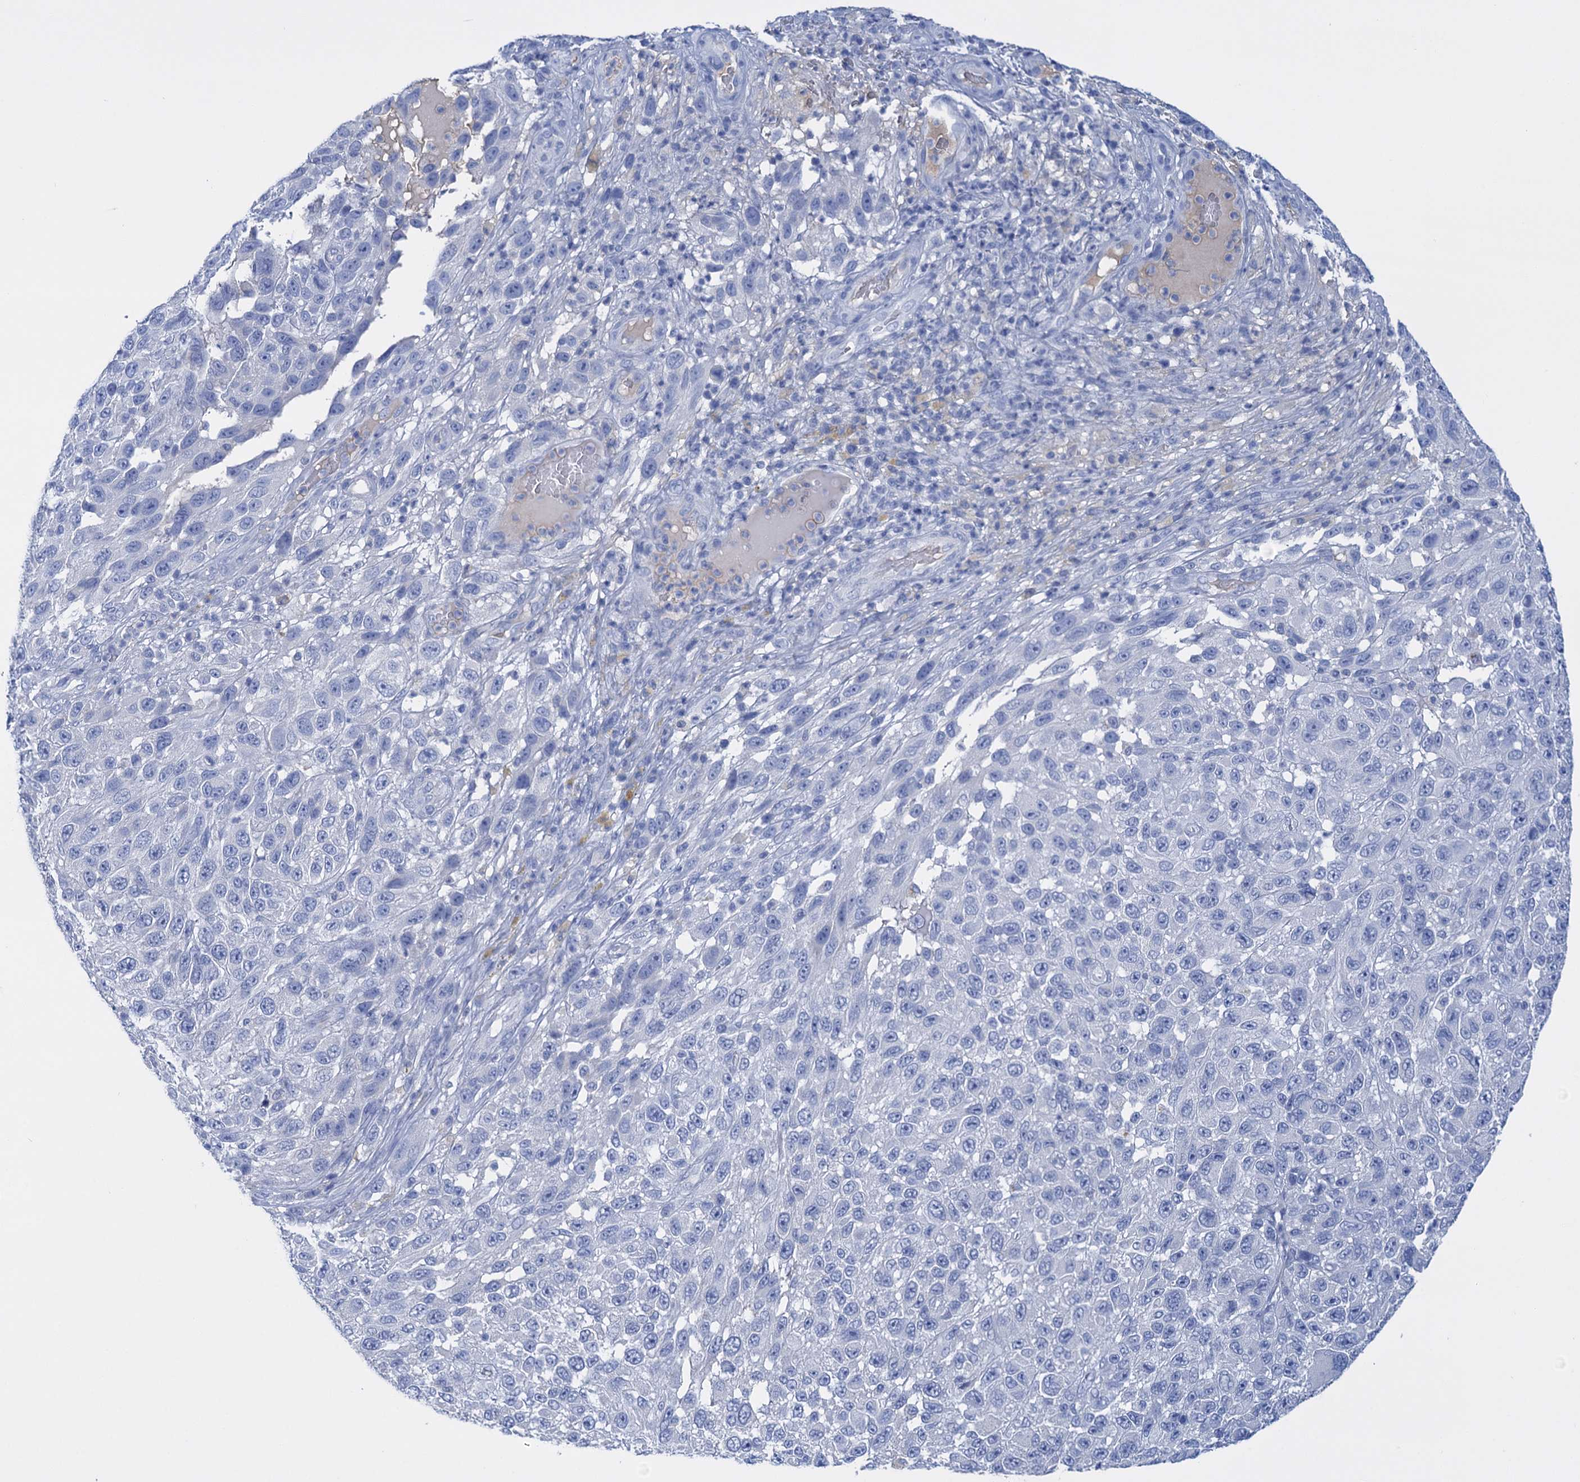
{"staining": {"intensity": "negative", "quantity": "none", "location": "none"}, "tissue": "melanoma", "cell_type": "Tumor cells", "image_type": "cancer", "snomed": [{"axis": "morphology", "description": "Malignant melanoma, NOS"}, {"axis": "topography", "description": "Skin"}], "caption": "Malignant melanoma stained for a protein using immunohistochemistry reveals no expression tumor cells.", "gene": "FBXW12", "patient": {"sex": "female", "age": 96}}